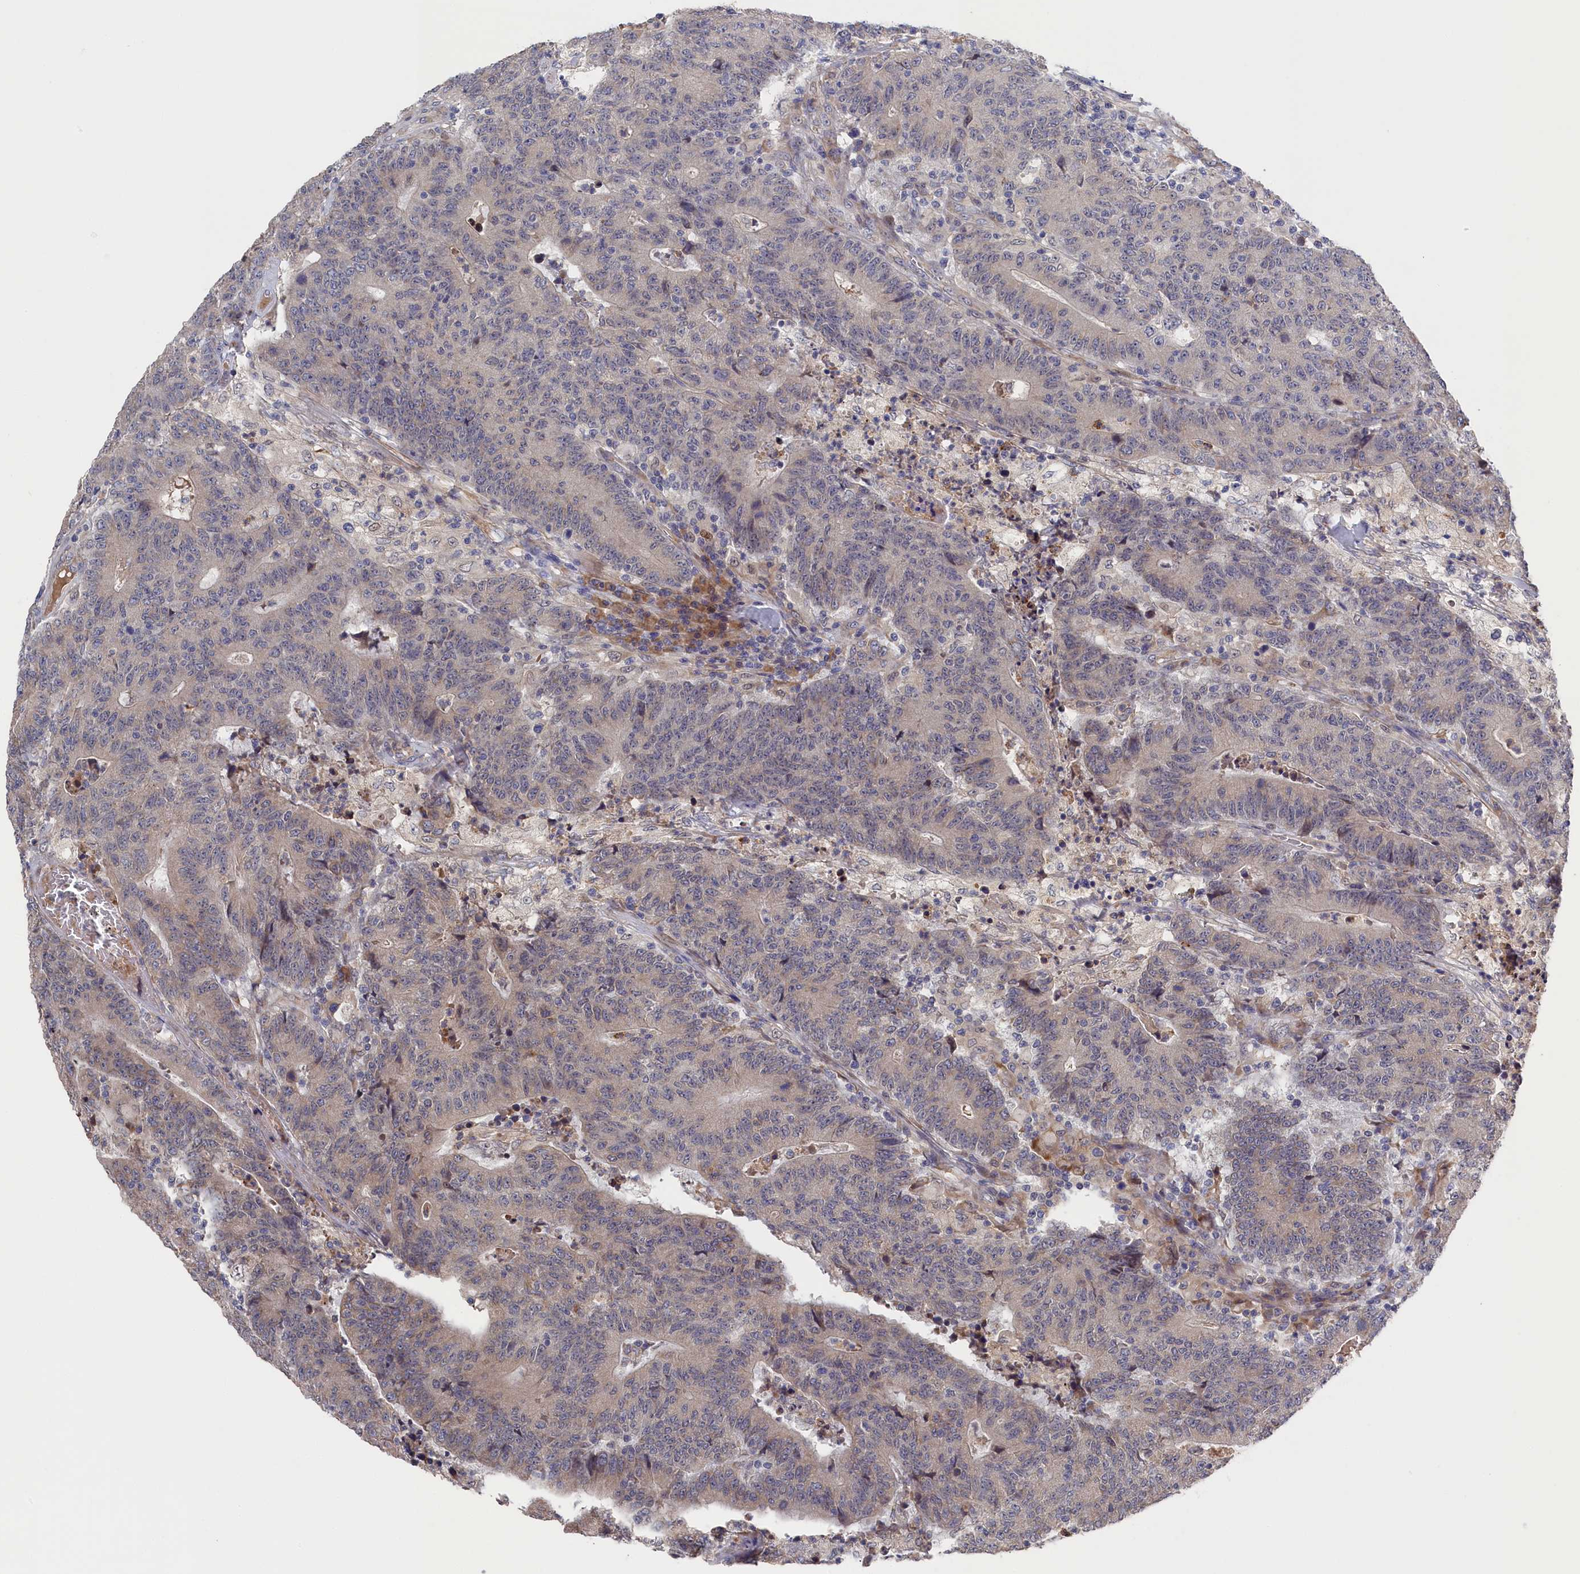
{"staining": {"intensity": "weak", "quantity": "25%-75%", "location": "cytoplasmic/membranous"}, "tissue": "colorectal cancer", "cell_type": "Tumor cells", "image_type": "cancer", "snomed": [{"axis": "morphology", "description": "Adenocarcinoma, NOS"}, {"axis": "topography", "description": "Colon"}], "caption": "Protein analysis of colorectal cancer (adenocarcinoma) tissue reveals weak cytoplasmic/membranous expression in approximately 25%-75% of tumor cells.", "gene": "CYB5D2", "patient": {"sex": "female", "age": 75}}